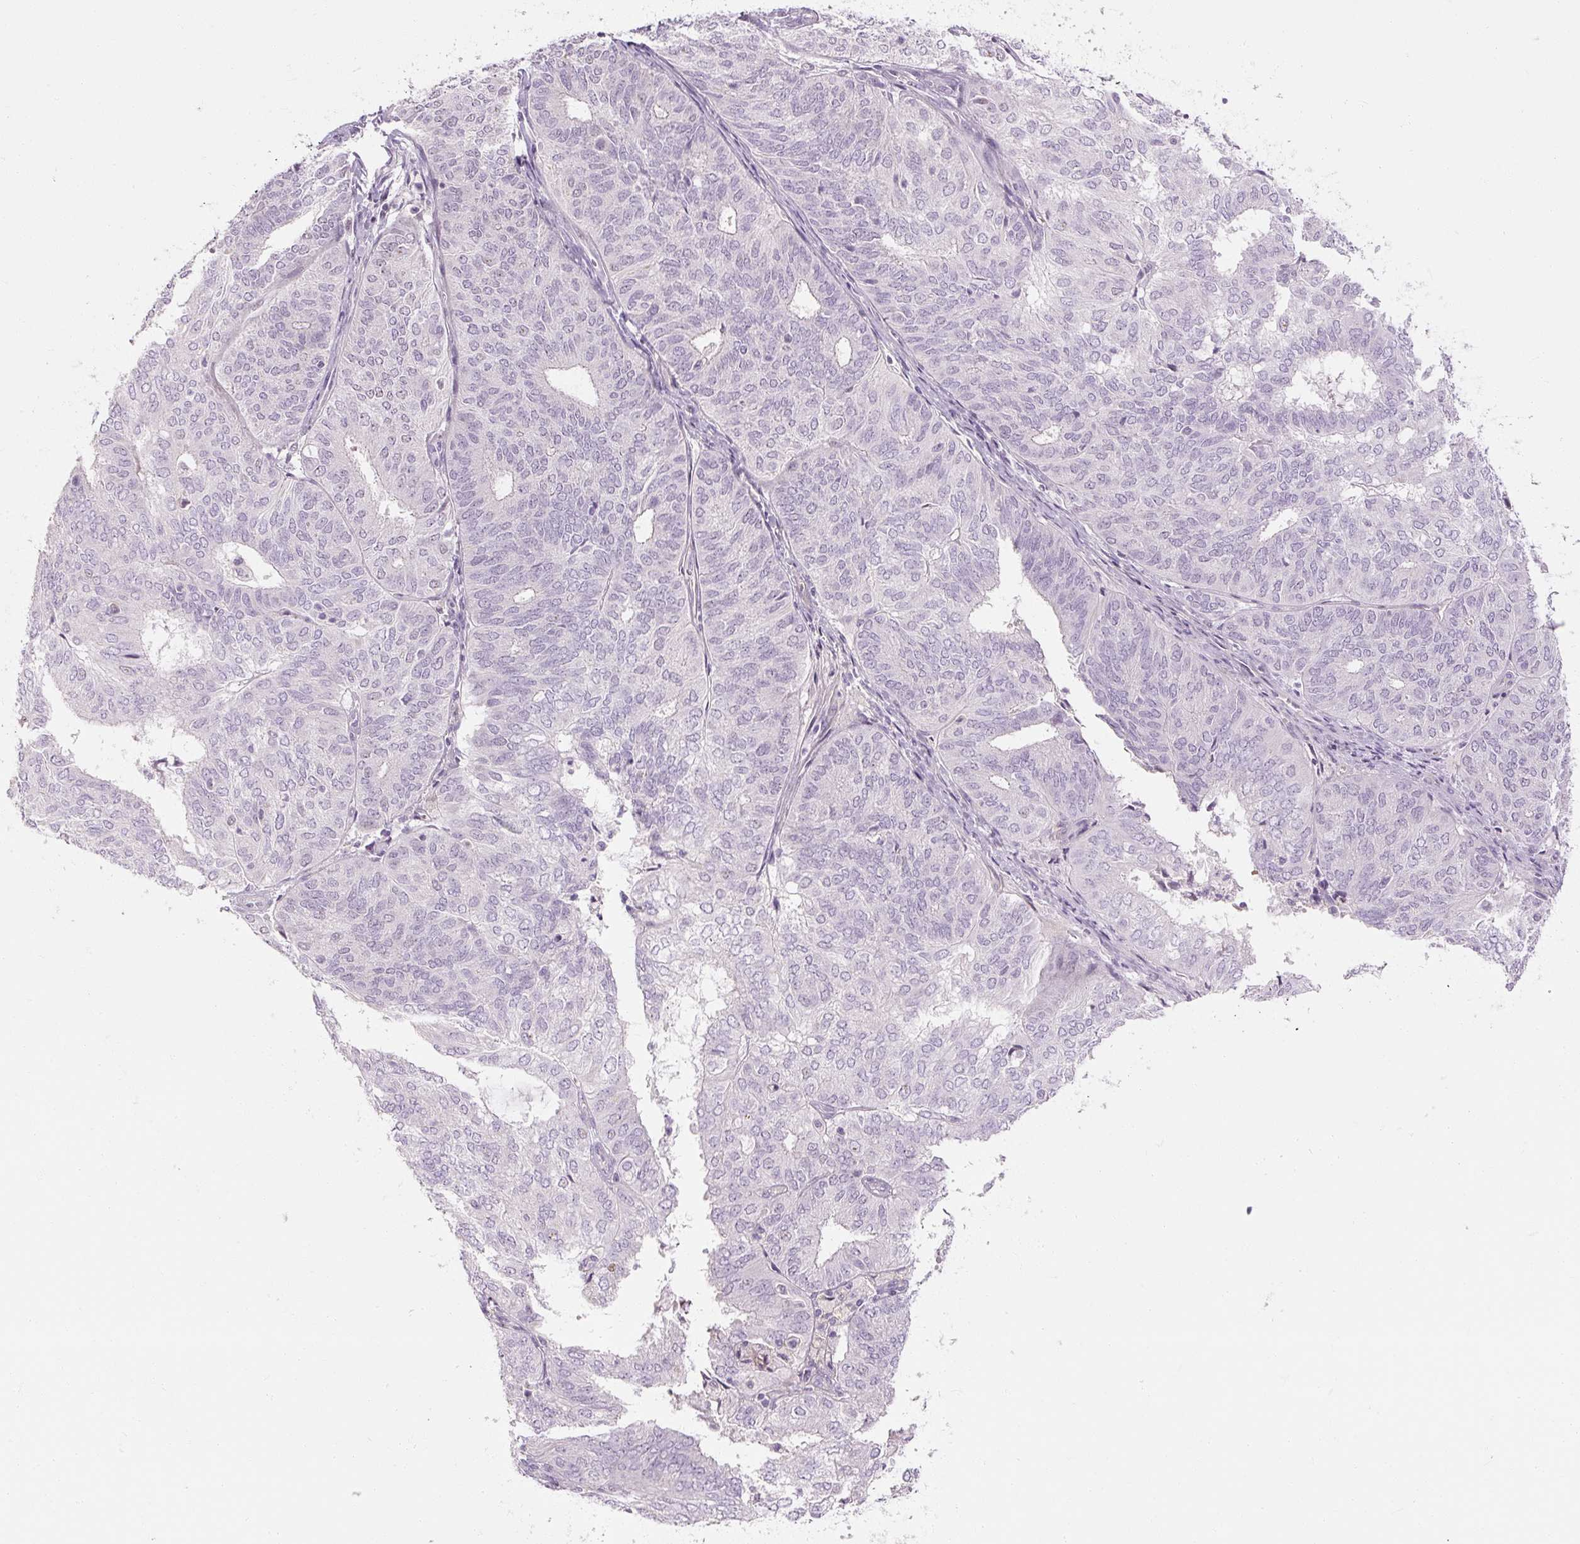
{"staining": {"intensity": "negative", "quantity": "none", "location": "none"}, "tissue": "endometrial cancer", "cell_type": "Tumor cells", "image_type": "cancer", "snomed": [{"axis": "morphology", "description": "Adenocarcinoma, NOS"}, {"axis": "topography", "description": "Uterus"}], "caption": "Adenocarcinoma (endometrial) stained for a protein using IHC shows no staining tumor cells.", "gene": "NFE2L3", "patient": {"sex": "female", "age": 60}}